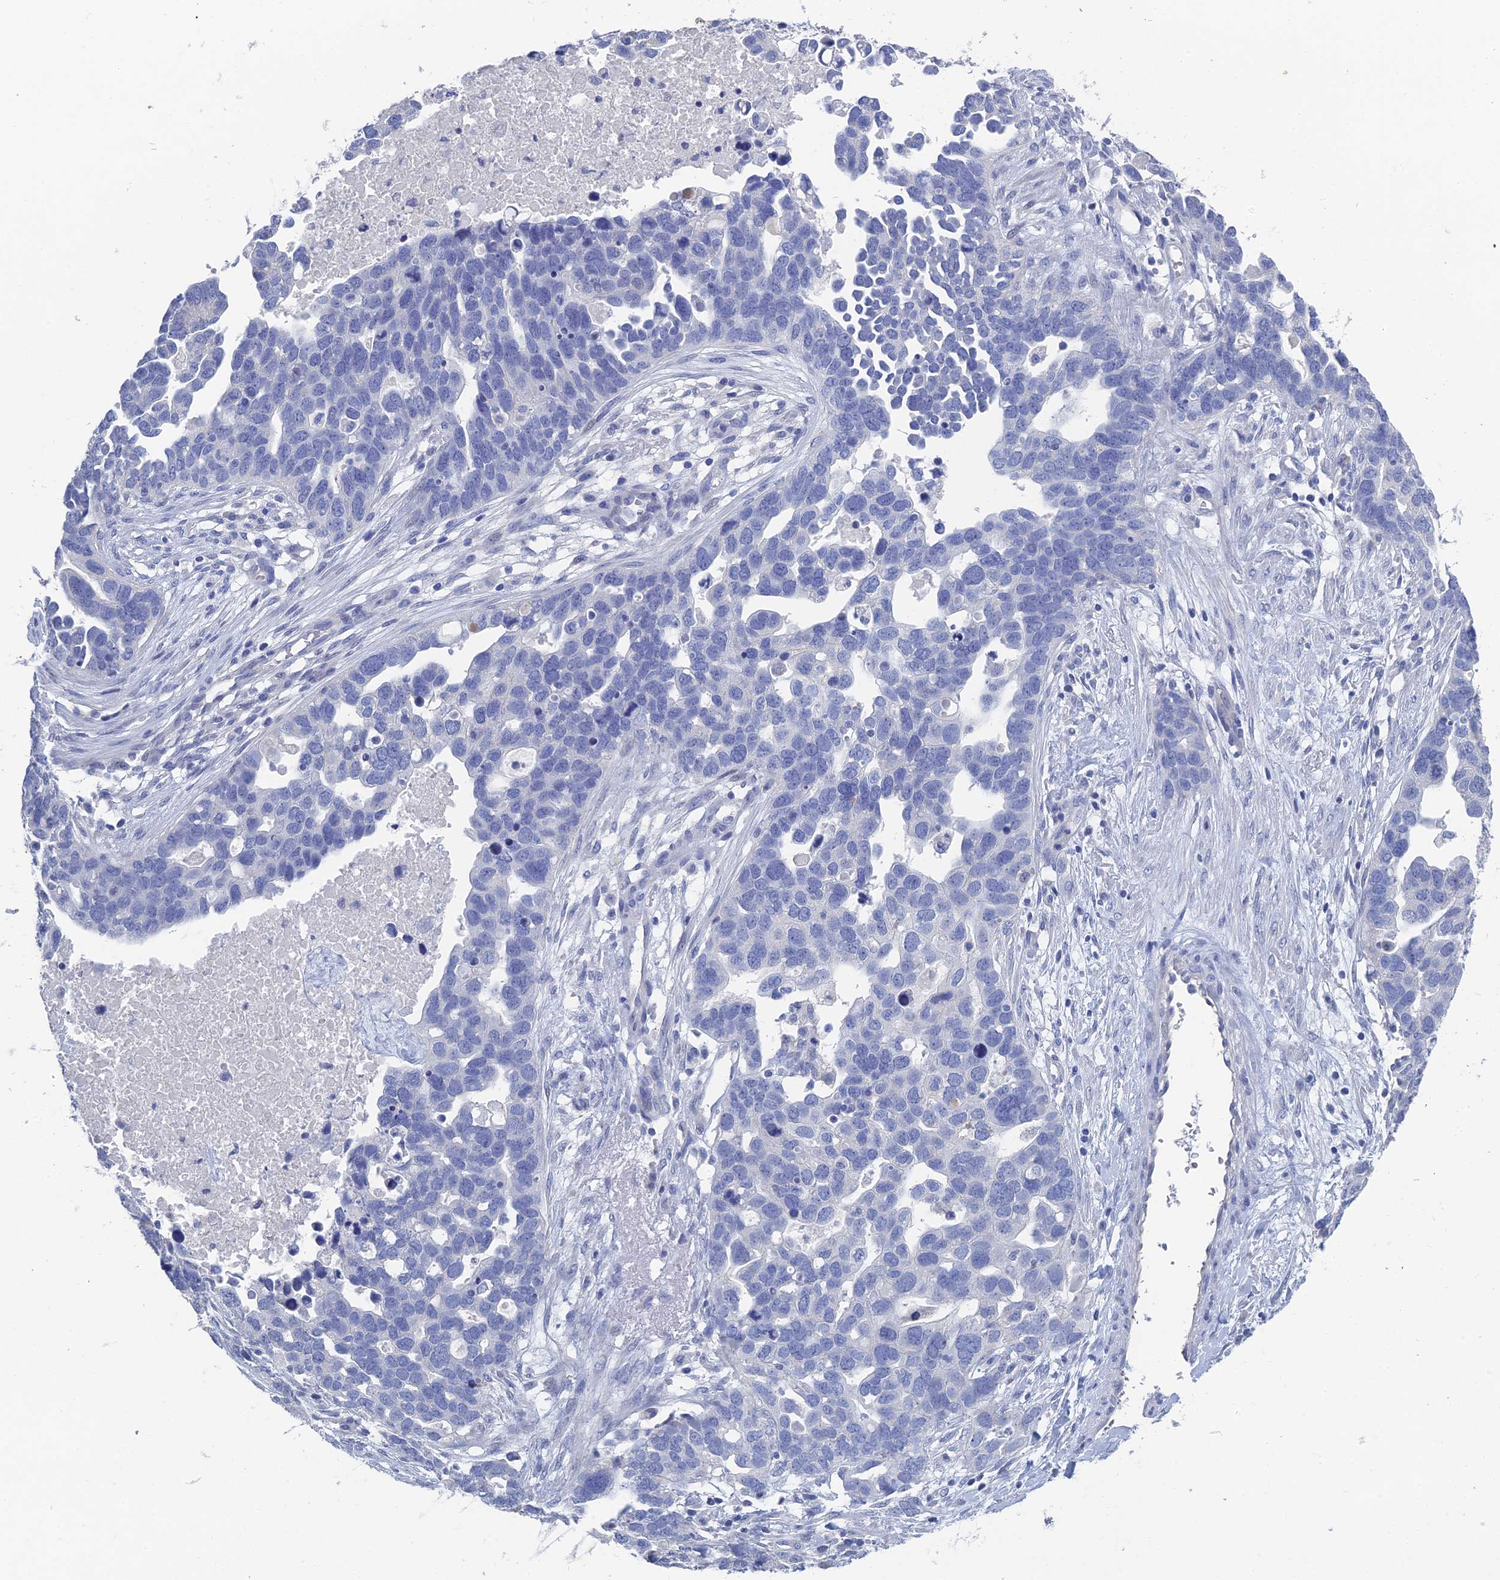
{"staining": {"intensity": "negative", "quantity": "none", "location": "none"}, "tissue": "ovarian cancer", "cell_type": "Tumor cells", "image_type": "cancer", "snomed": [{"axis": "morphology", "description": "Cystadenocarcinoma, serous, NOS"}, {"axis": "topography", "description": "Ovary"}], "caption": "Immunohistochemistry micrograph of neoplastic tissue: ovarian cancer stained with DAB shows no significant protein expression in tumor cells.", "gene": "GFAP", "patient": {"sex": "female", "age": 54}}